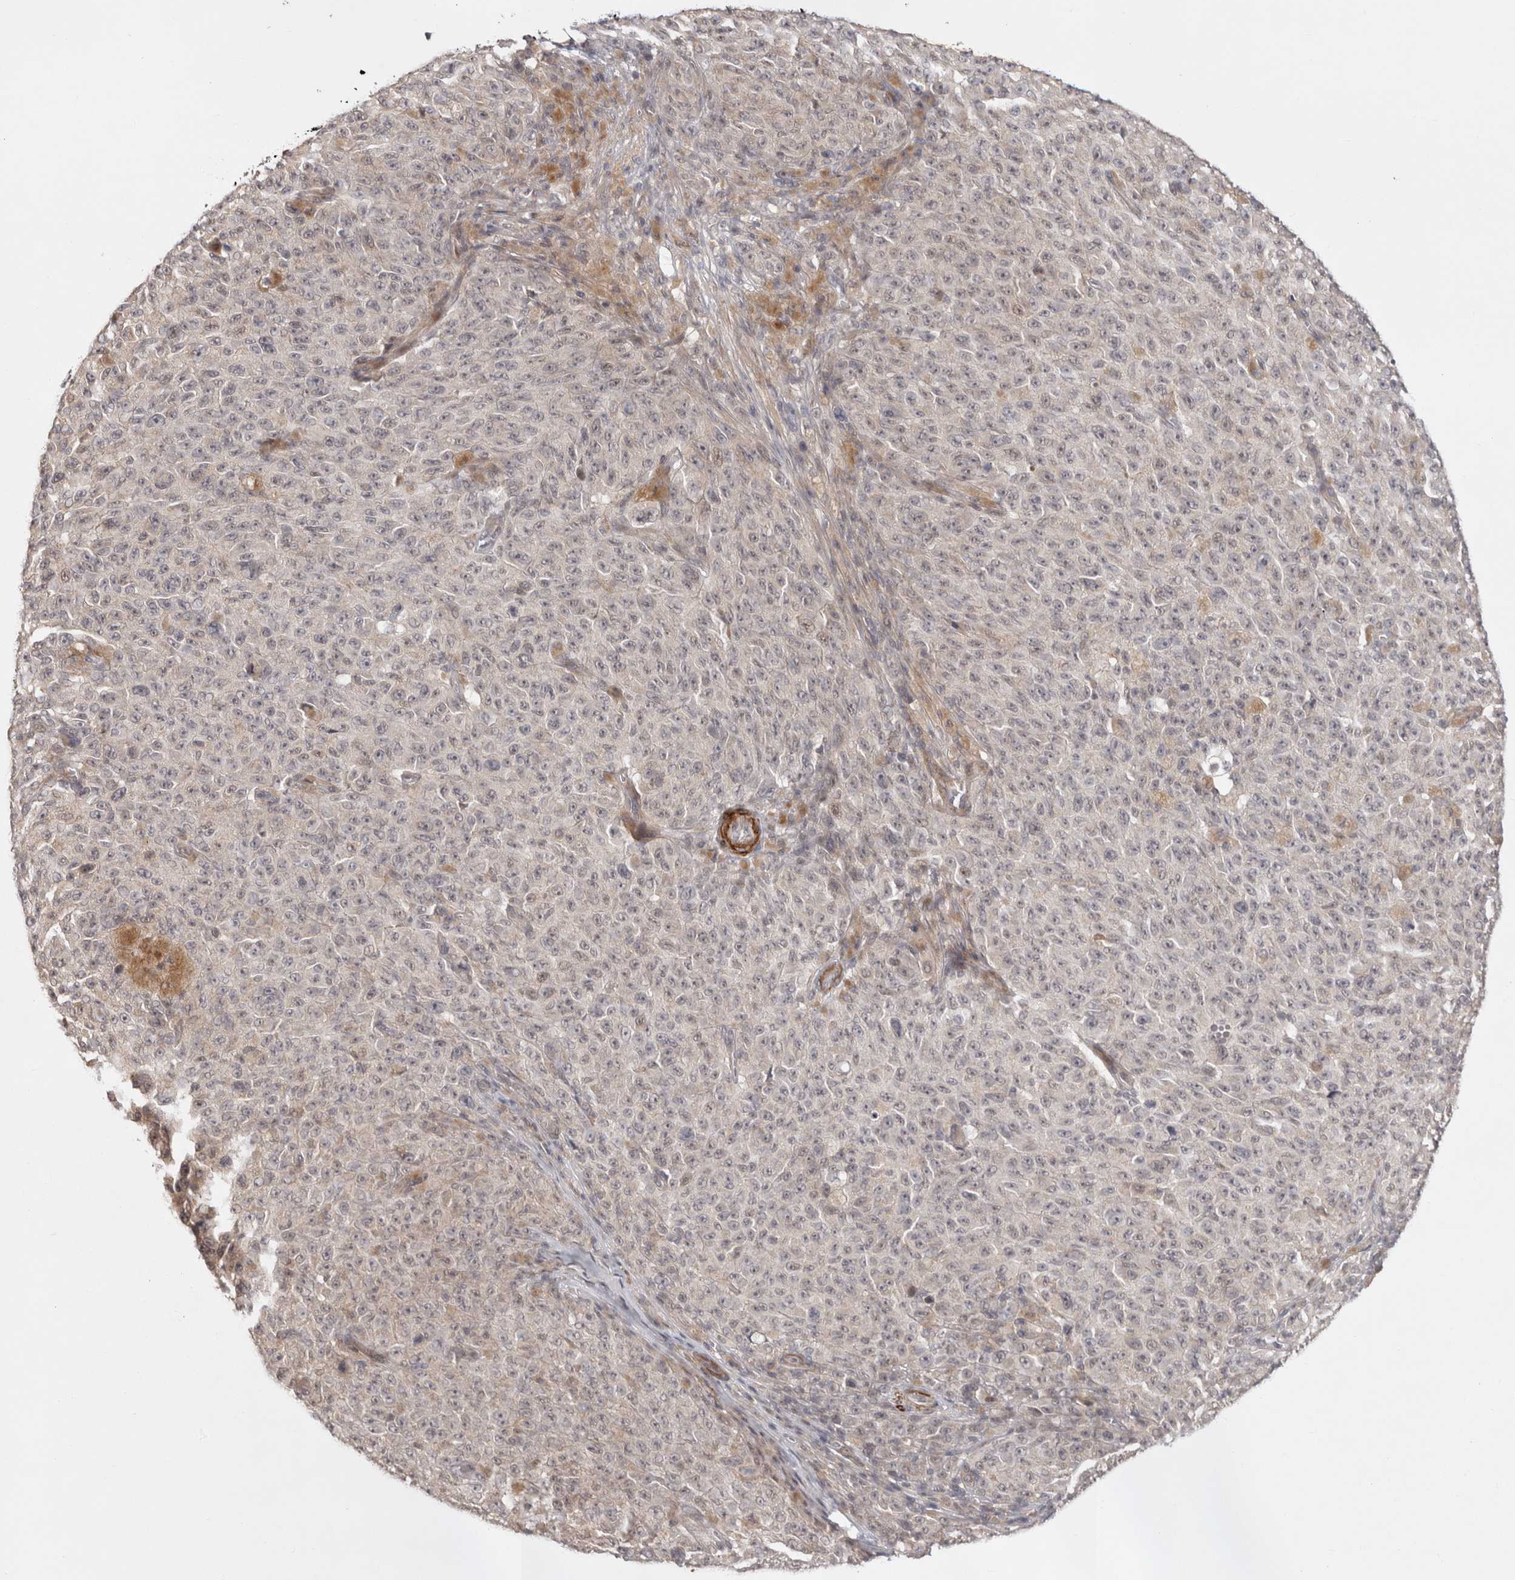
{"staining": {"intensity": "weak", "quantity": "<25%", "location": "cytoplasmic/membranous"}, "tissue": "melanoma", "cell_type": "Tumor cells", "image_type": "cancer", "snomed": [{"axis": "morphology", "description": "Malignant melanoma, NOS"}, {"axis": "topography", "description": "Skin"}], "caption": "High magnification brightfield microscopy of melanoma stained with DAB (3,3'-diaminobenzidine) (brown) and counterstained with hematoxylin (blue): tumor cells show no significant expression.", "gene": "ZNF318", "patient": {"sex": "female", "age": 82}}